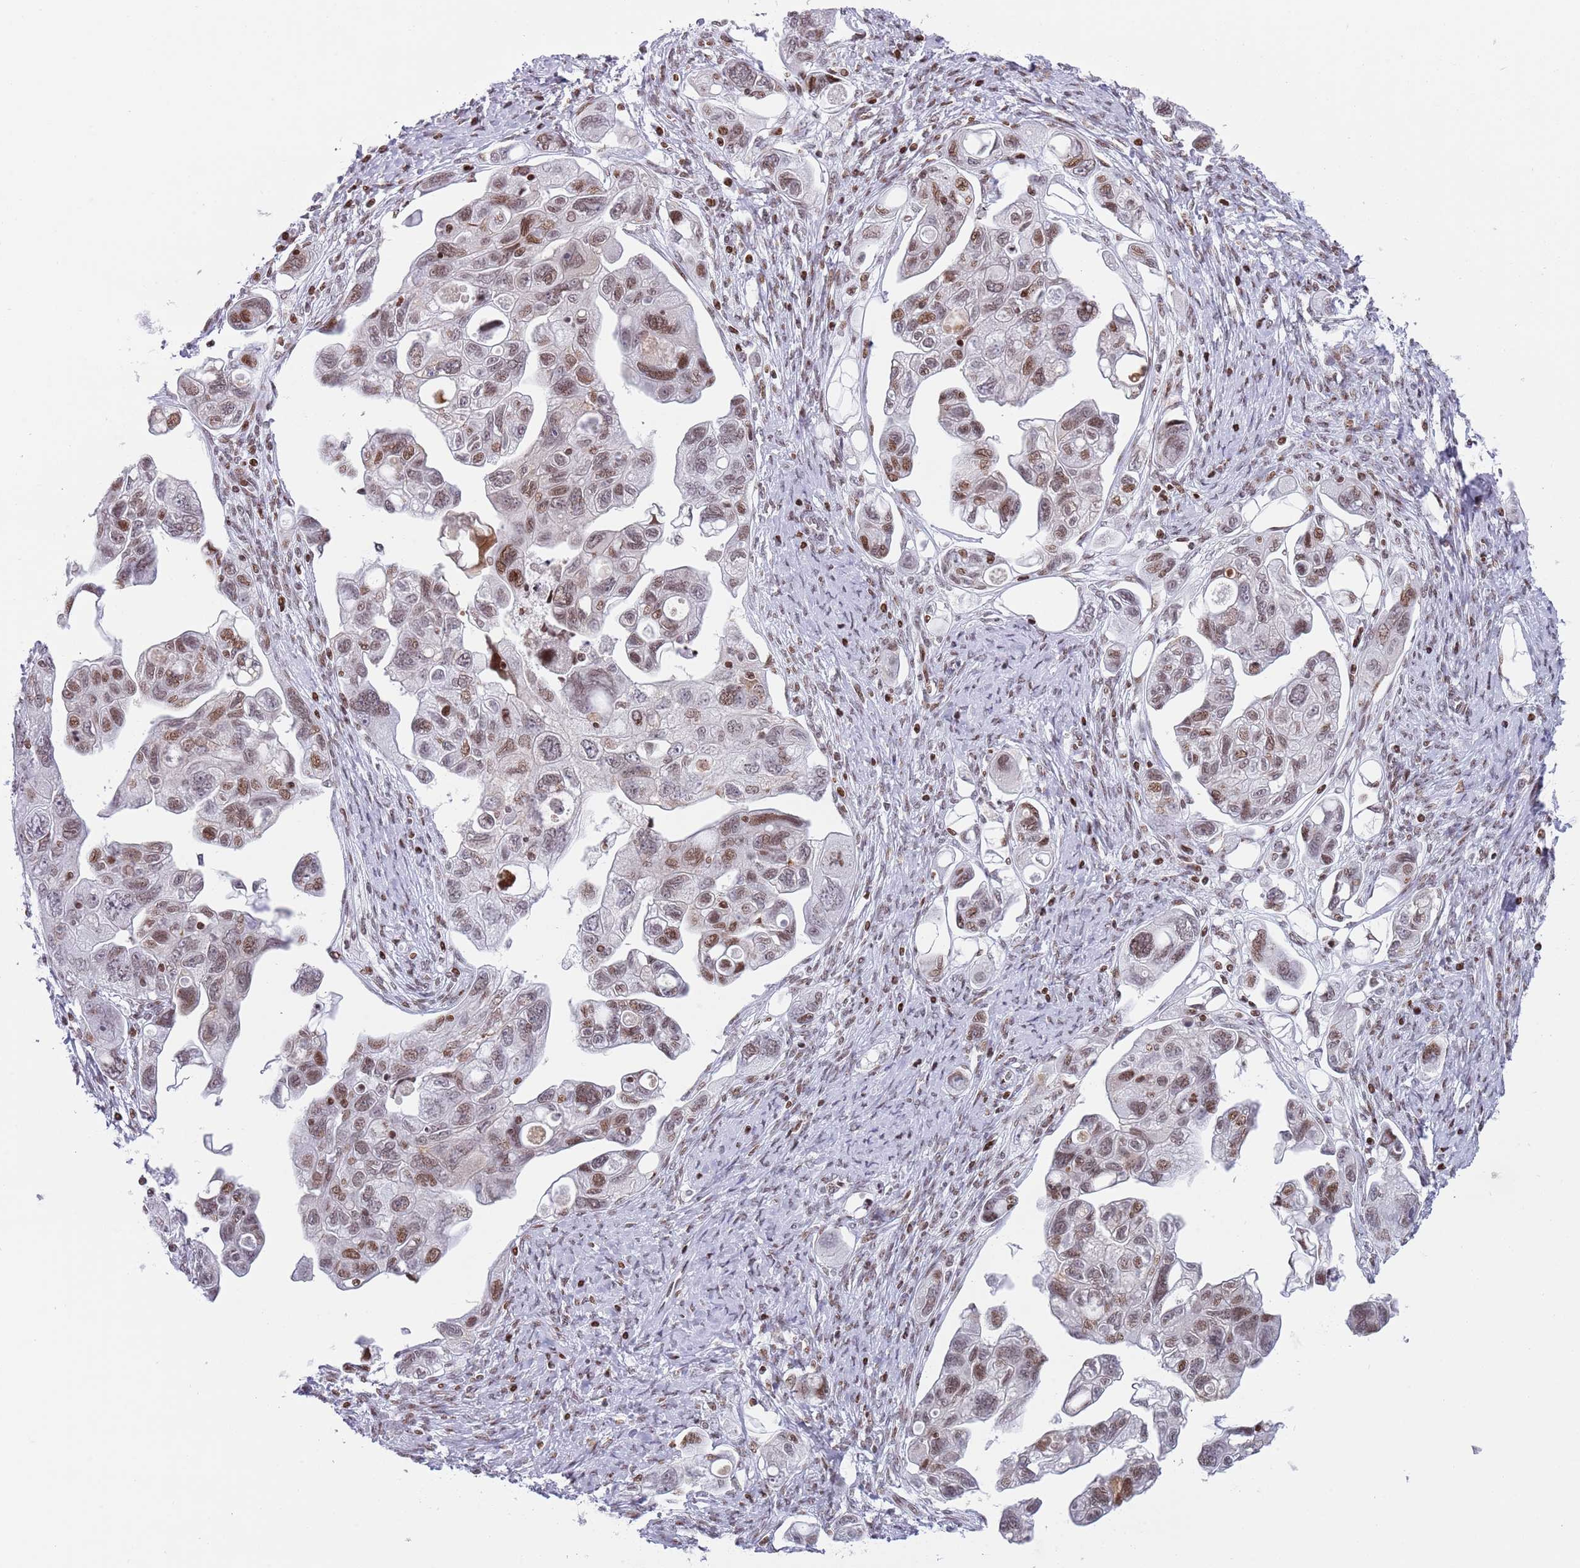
{"staining": {"intensity": "moderate", "quantity": "25%-75%", "location": "nuclear"}, "tissue": "ovarian cancer", "cell_type": "Tumor cells", "image_type": "cancer", "snomed": [{"axis": "morphology", "description": "Carcinoma, NOS"}, {"axis": "morphology", "description": "Cystadenocarcinoma, serous, NOS"}, {"axis": "topography", "description": "Ovary"}], "caption": "Human carcinoma (ovarian) stained with a brown dye displays moderate nuclear positive staining in about 25%-75% of tumor cells.", "gene": "HDAC8", "patient": {"sex": "female", "age": 69}}